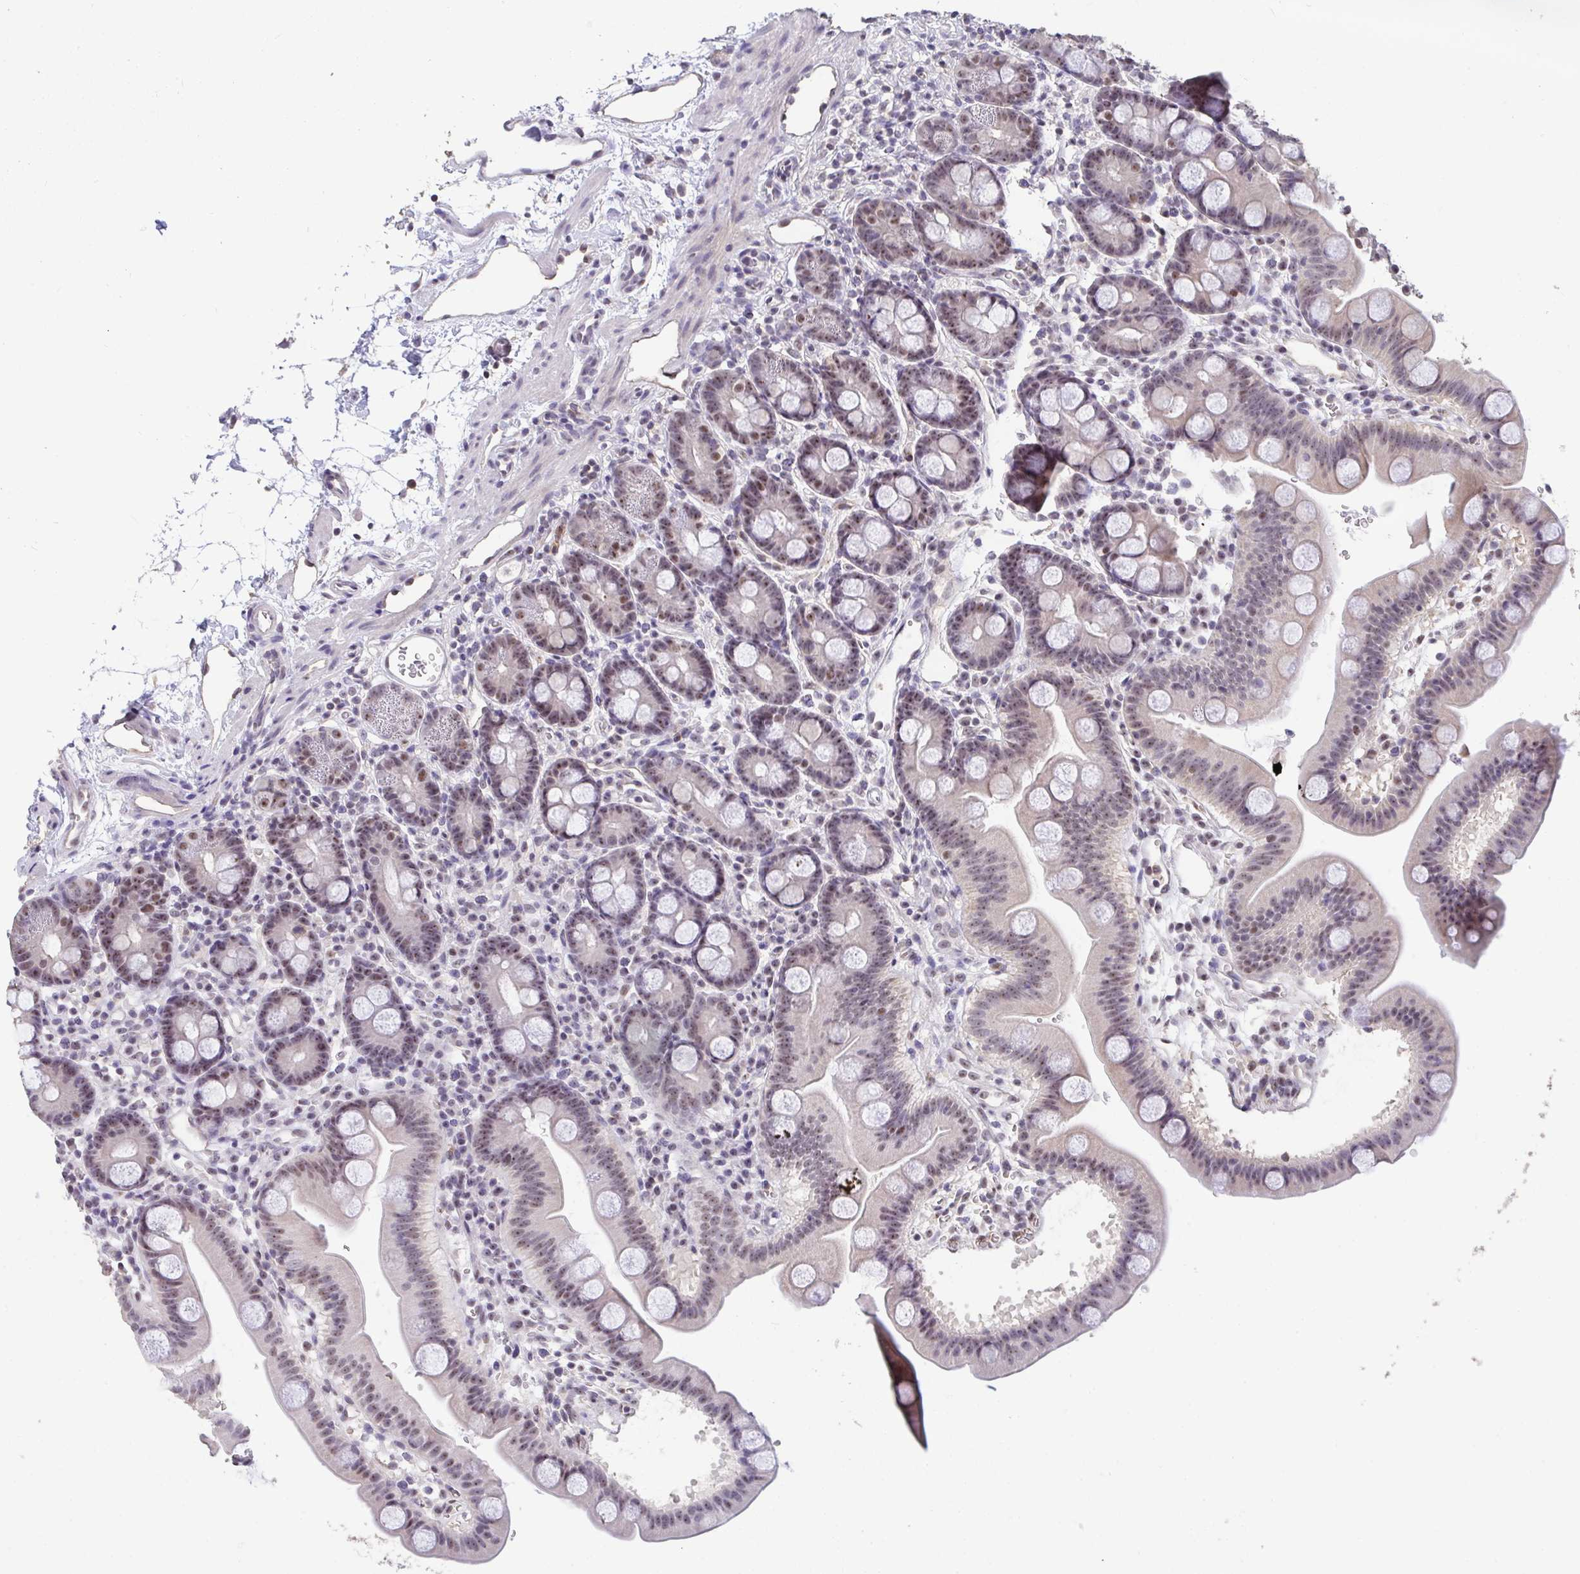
{"staining": {"intensity": "weak", "quantity": ">75%", "location": "cytoplasmic/membranous,nuclear"}, "tissue": "duodenum", "cell_type": "Glandular cells", "image_type": "normal", "snomed": [{"axis": "morphology", "description": "Normal tissue, NOS"}, {"axis": "topography", "description": "Duodenum"}], "caption": "This is a micrograph of immunohistochemistry staining of normal duodenum, which shows weak expression in the cytoplasmic/membranous,nuclear of glandular cells.", "gene": "SENP3", "patient": {"sex": "male", "age": 59}}